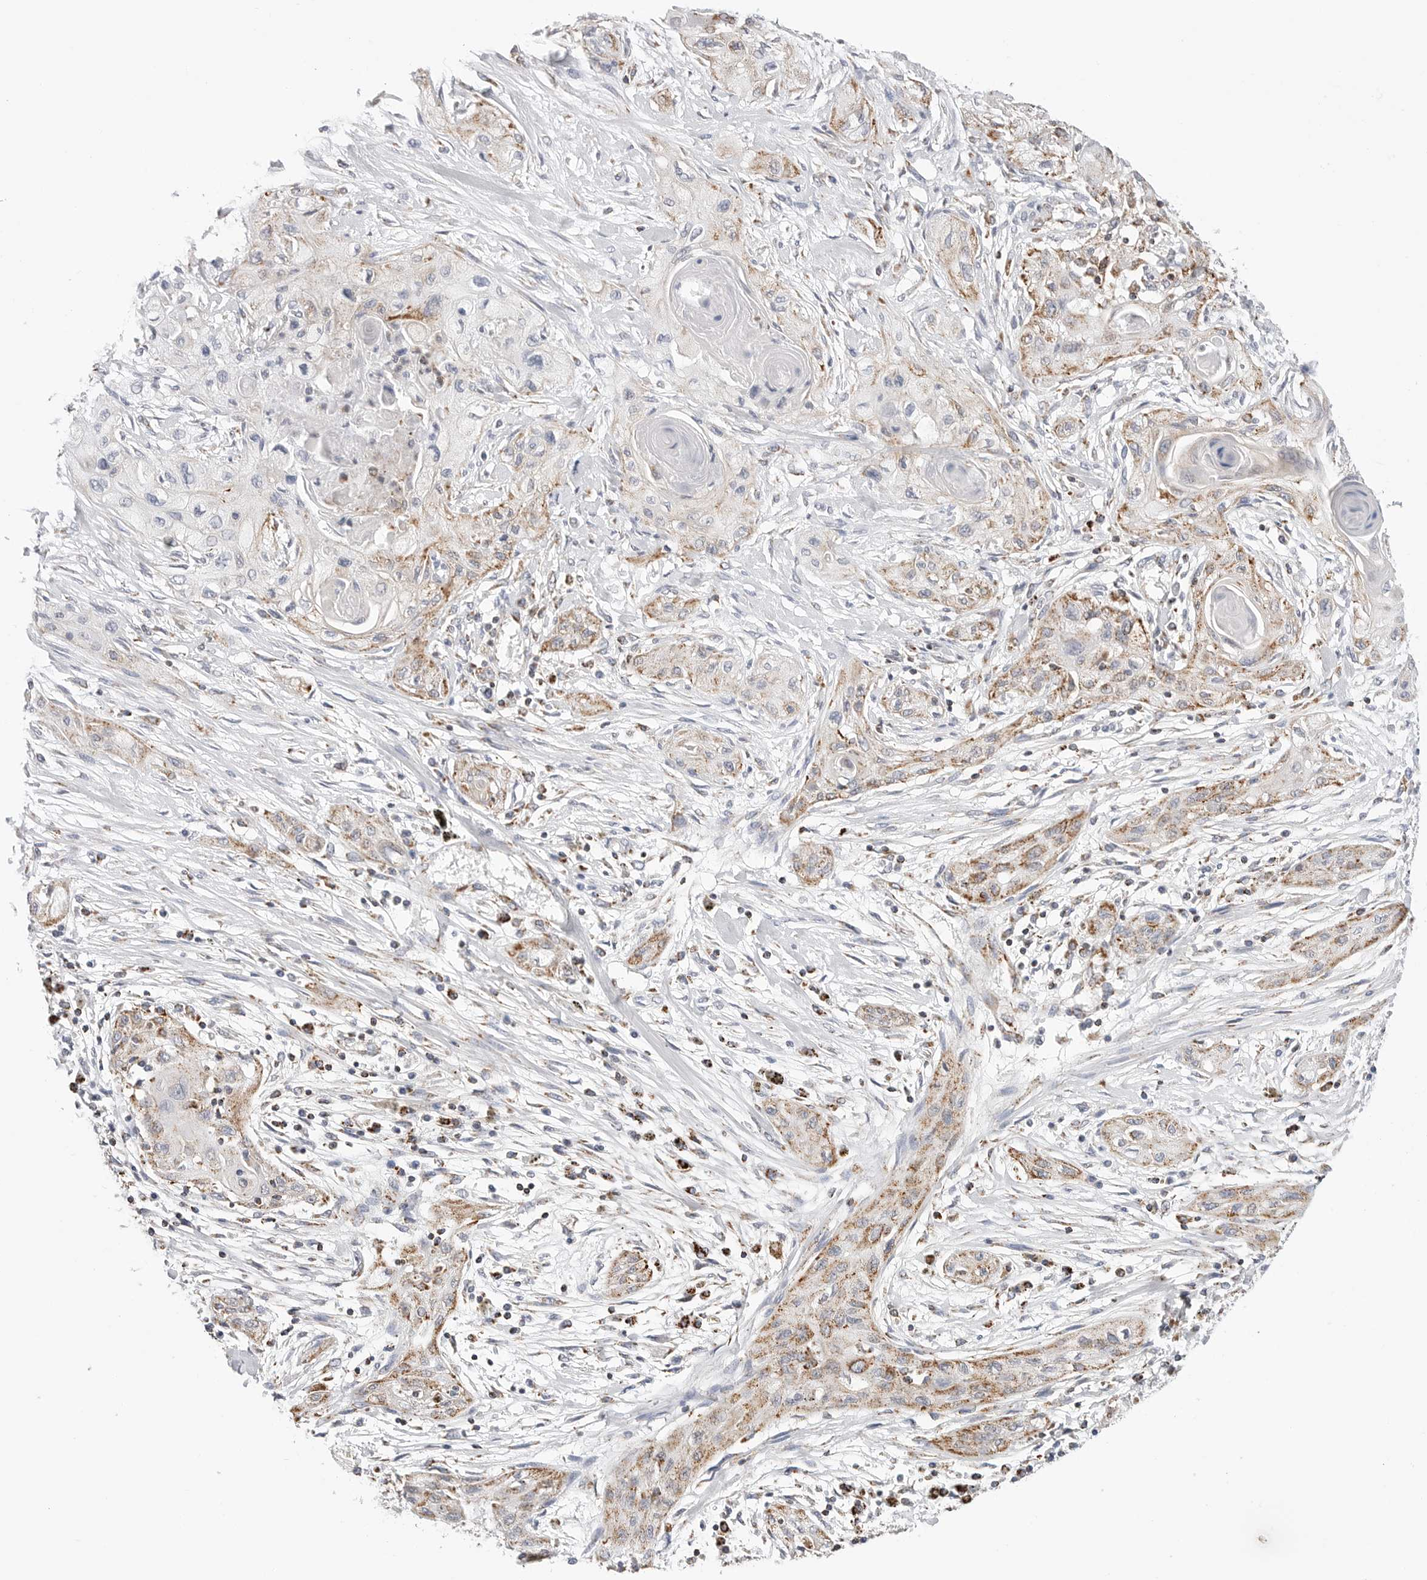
{"staining": {"intensity": "moderate", "quantity": "<25%", "location": "cytoplasmic/membranous"}, "tissue": "lung cancer", "cell_type": "Tumor cells", "image_type": "cancer", "snomed": [{"axis": "morphology", "description": "Squamous cell carcinoma, NOS"}, {"axis": "topography", "description": "Lung"}], "caption": "This micrograph demonstrates immunohistochemistry (IHC) staining of human lung squamous cell carcinoma, with low moderate cytoplasmic/membranous positivity in about <25% of tumor cells.", "gene": "ATP5IF1", "patient": {"sex": "female", "age": 47}}